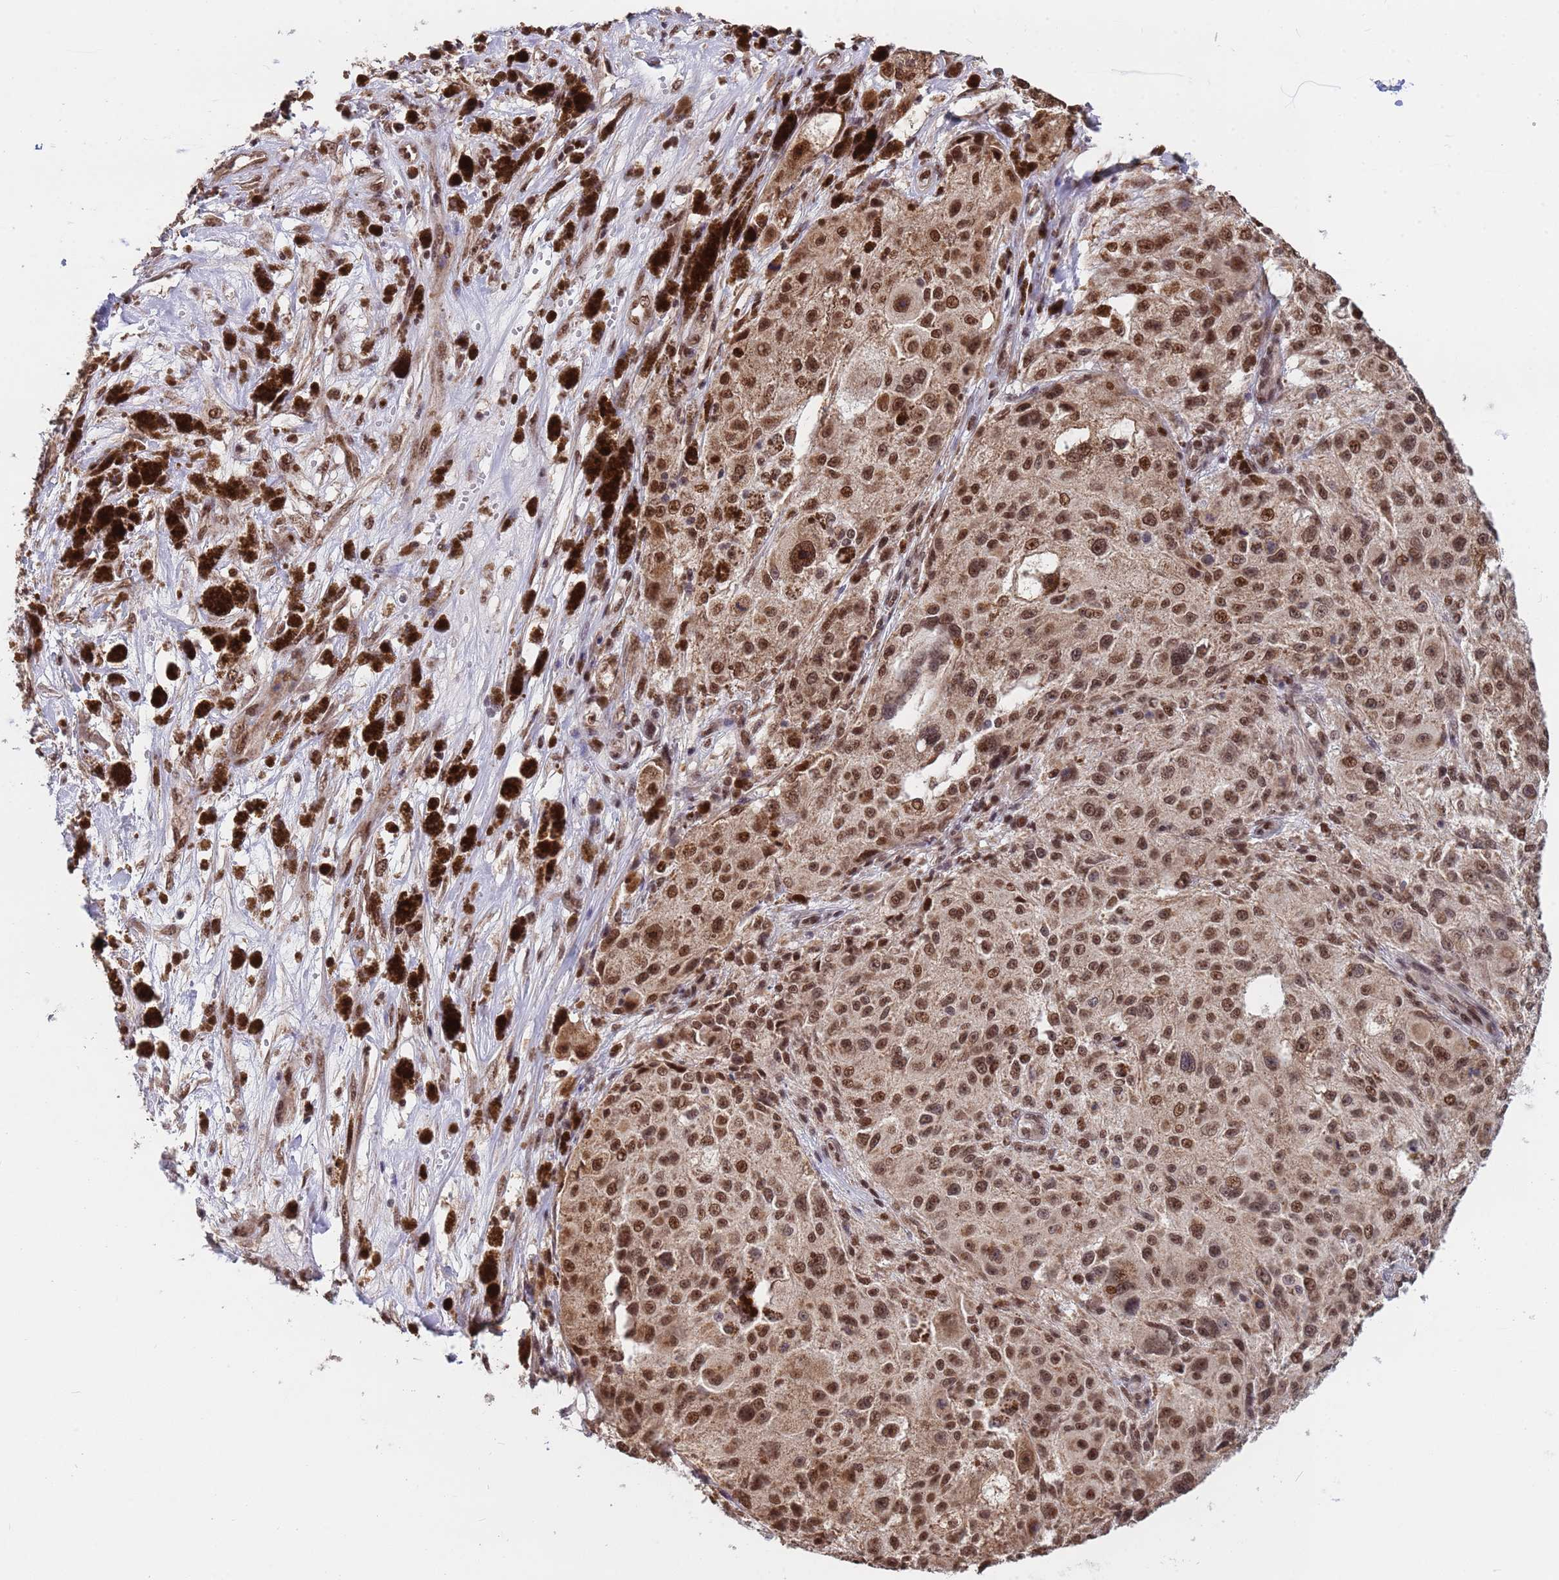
{"staining": {"intensity": "moderate", "quantity": ">75%", "location": "cytoplasmic/membranous,nuclear"}, "tissue": "melanoma", "cell_type": "Tumor cells", "image_type": "cancer", "snomed": [{"axis": "morphology", "description": "Necrosis, NOS"}, {"axis": "morphology", "description": "Malignant melanoma, NOS"}, {"axis": "topography", "description": "Skin"}], "caption": "Tumor cells reveal moderate cytoplasmic/membranous and nuclear staining in about >75% of cells in melanoma.", "gene": "DENND2B", "patient": {"sex": "female", "age": 87}}